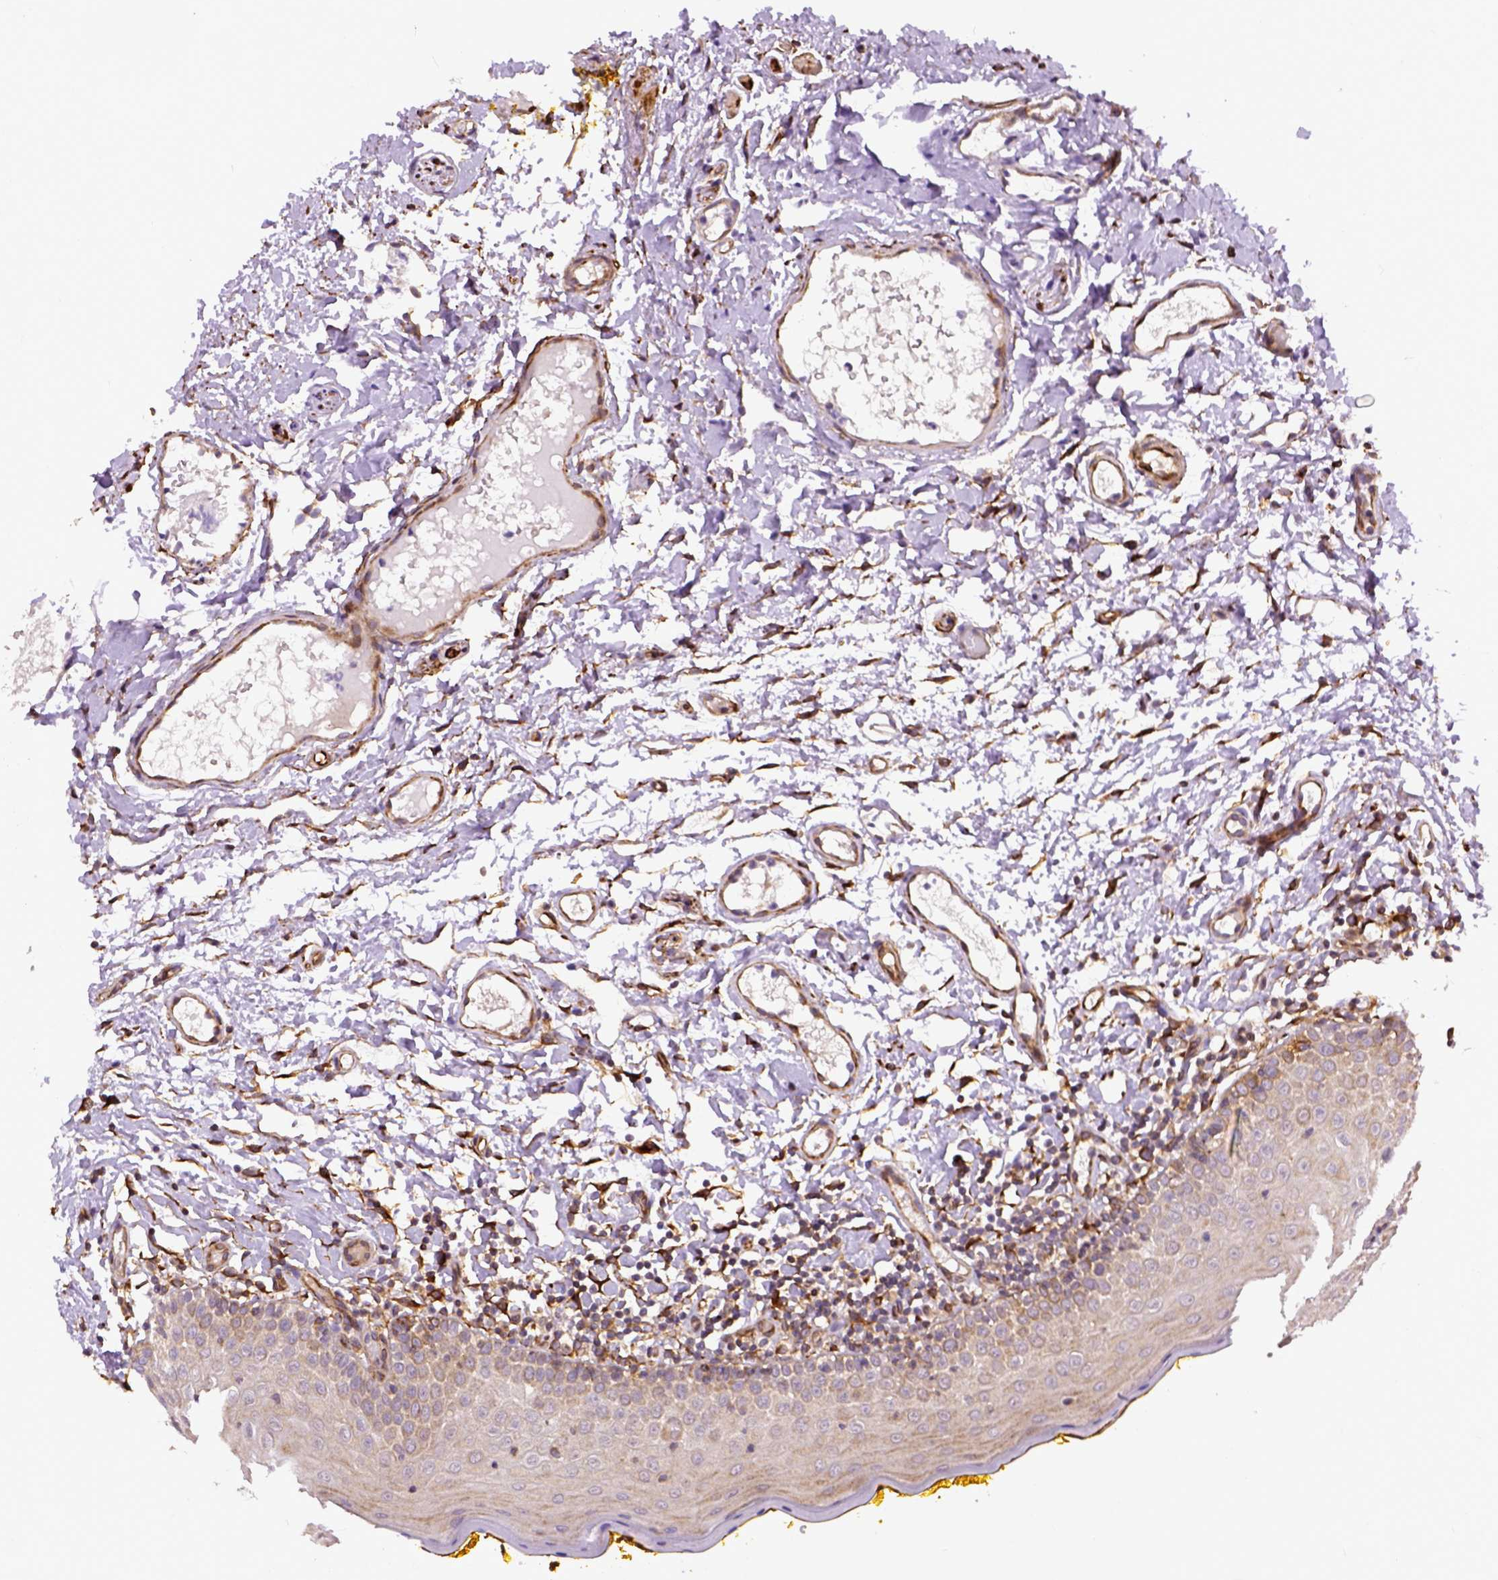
{"staining": {"intensity": "moderate", "quantity": "25%-75%", "location": "cytoplasmic/membranous"}, "tissue": "oral mucosa", "cell_type": "Squamous epithelial cells", "image_type": "normal", "snomed": [{"axis": "morphology", "description": "Normal tissue, NOS"}, {"axis": "topography", "description": "Oral tissue"}, {"axis": "topography", "description": "Tounge, NOS"}], "caption": "Benign oral mucosa was stained to show a protein in brown. There is medium levels of moderate cytoplasmic/membranous staining in about 25%-75% of squamous epithelial cells.", "gene": "KAZN", "patient": {"sex": "female", "age": 58}}